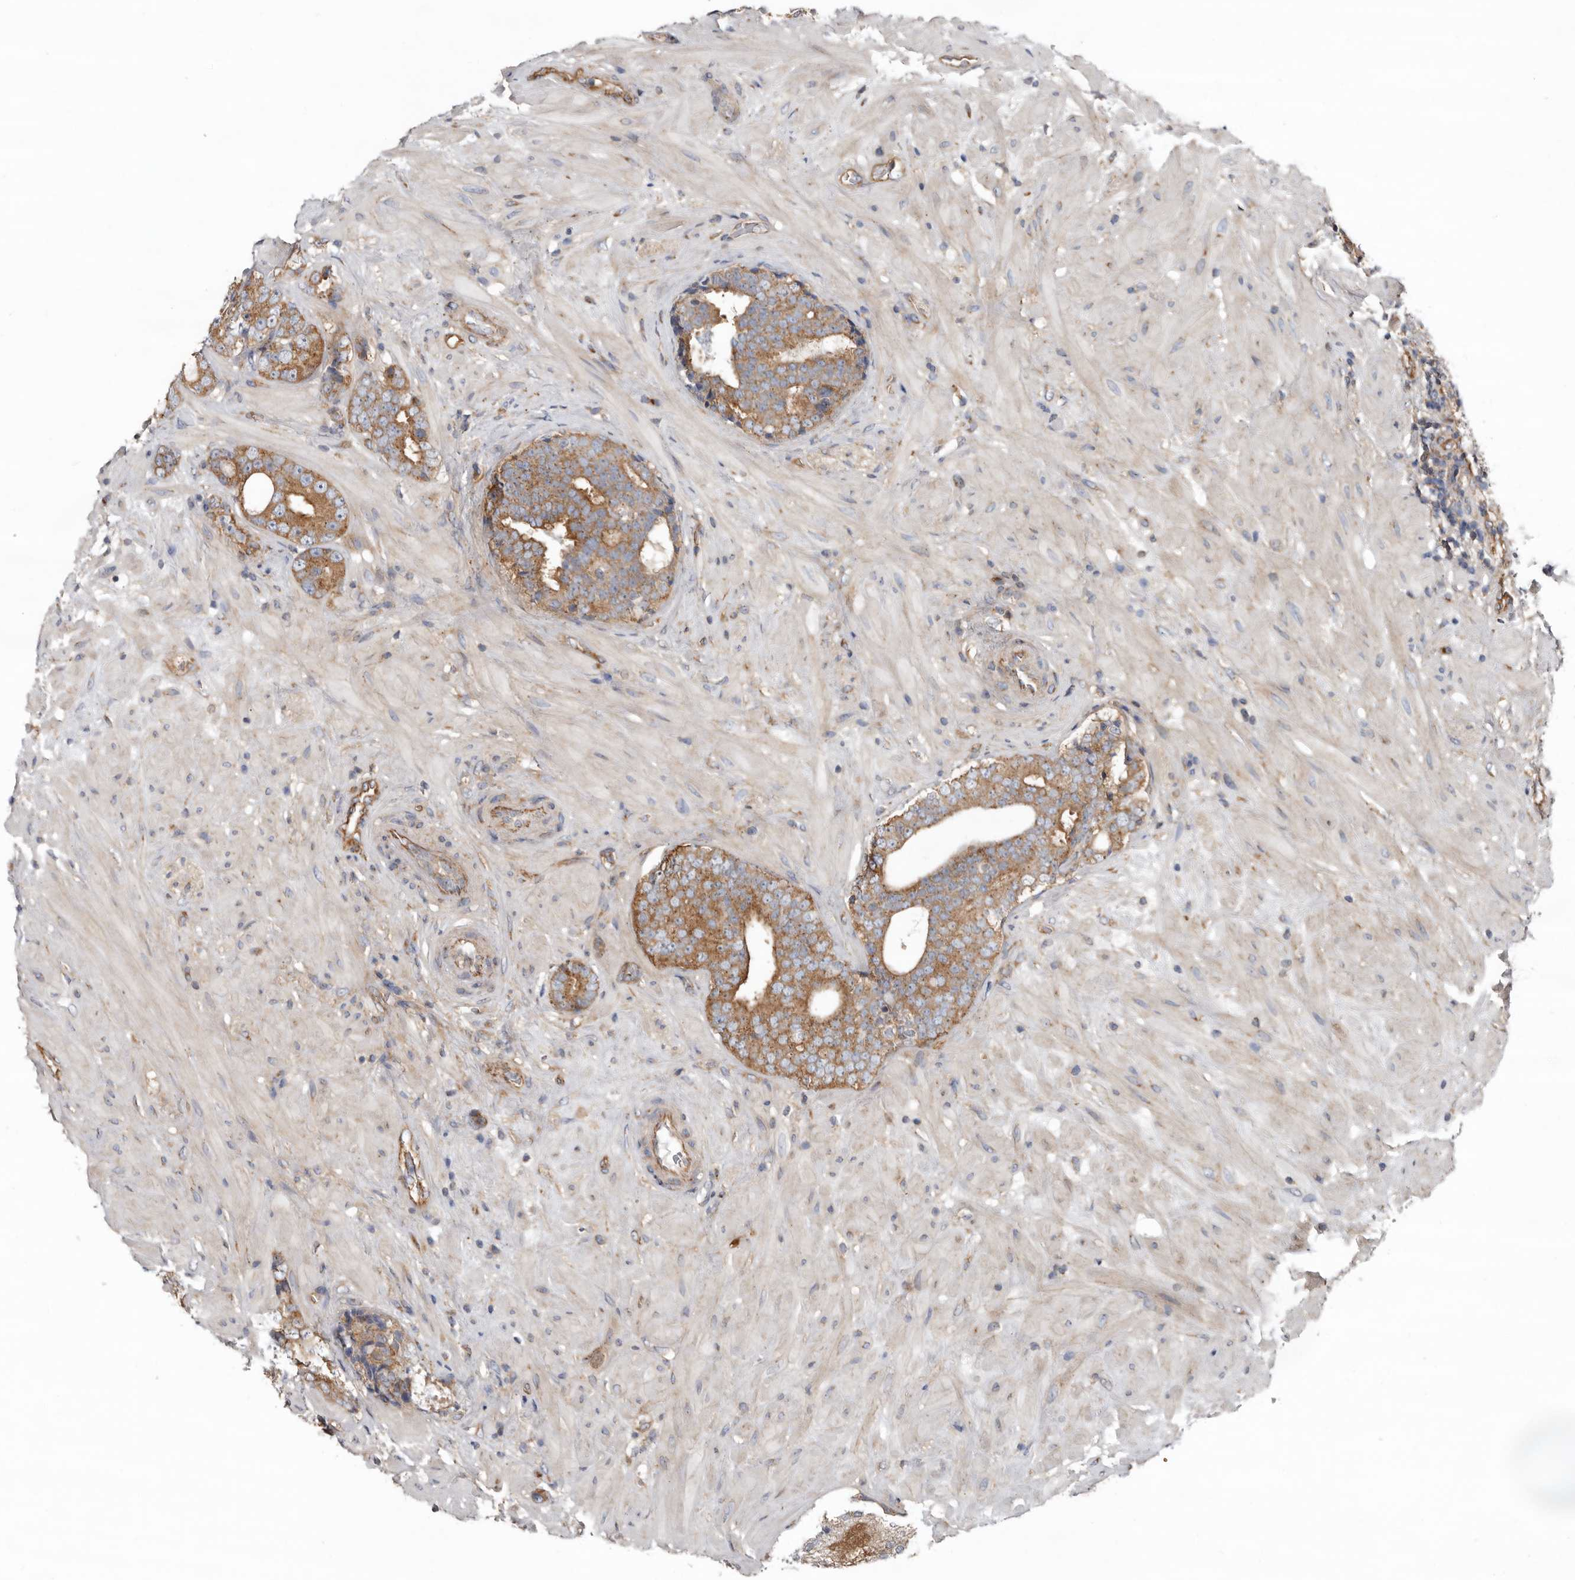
{"staining": {"intensity": "moderate", "quantity": ">75%", "location": "cytoplasmic/membranous"}, "tissue": "prostate cancer", "cell_type": "Tumor cells", "image_type": "cancer", "snomed": [{"axis": "morphology", "description": "Adenocarcinoma, High grade"}, {"axis": "topography", "description": "Prostate"}], "caption": "Brown immunohistochemical staining in high-grade adenocarcinoma (prostate) exhibits moderate cytoplasmic/membranous staining in about >75% of tumor cells.", "gene": "LUZP1", "patient": {"sex": "male", "age": 56}}